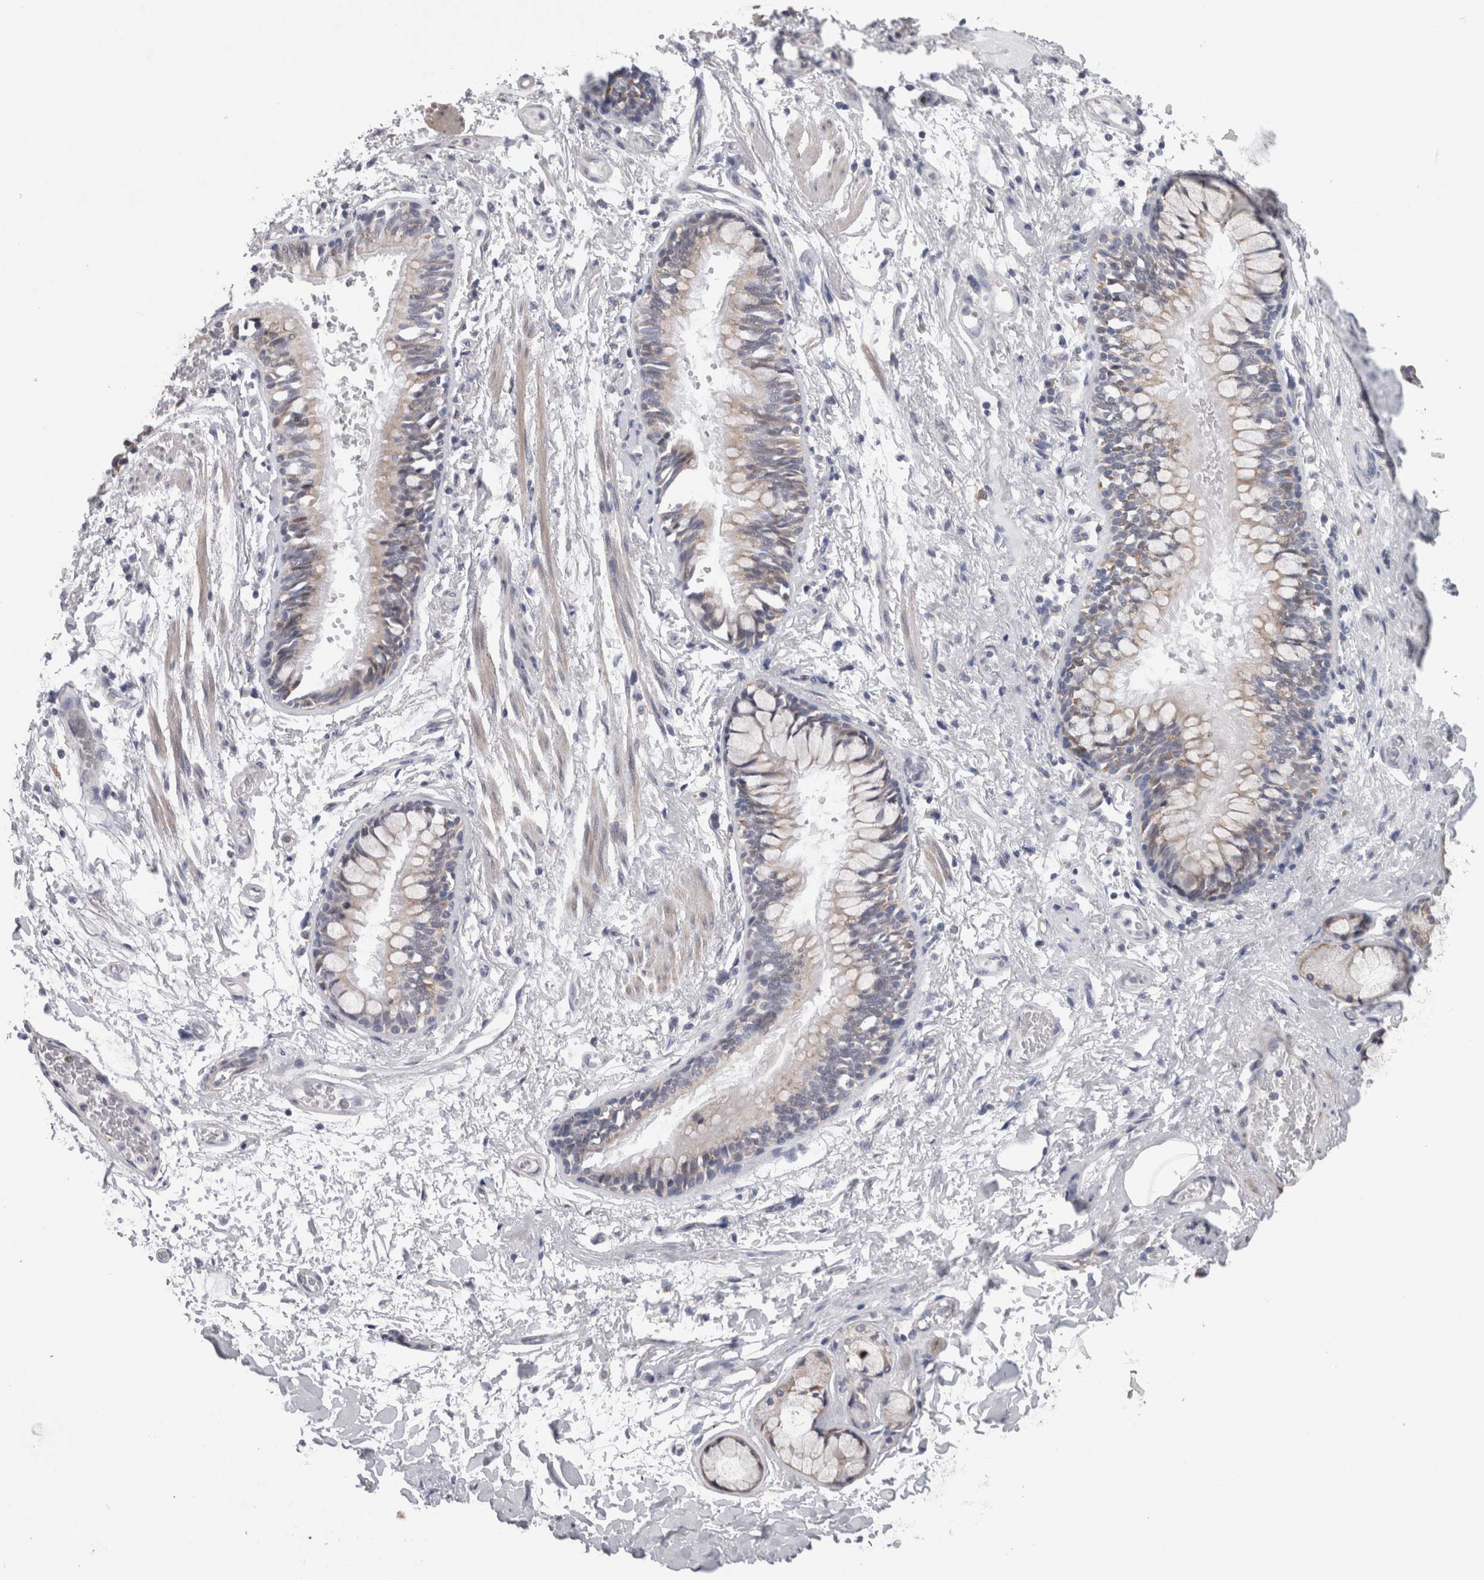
{"staining": {"intensity": "negative", "quantity": "none", "location": "none"}, "tissue": "adipose tissue", "cell_type": "Adipocytes", "image_type": "normal", "snomed": [{"axis": "morphology", "description": "Normal tissue, NOS"}, {"axis": "topography", "description": "Cartilage tissue"}, {"axis": "topography", "description": "Bronchus"}], "caption": "High power microscopy micrograph of an immunohistochemistry (IHC) histopathology image of benign adipose tissue, revealing no significant expression in adipocytes. (Stains: DAB (3,3'-diaminobenzidine) IHC with hematoxylin counter stain, Microscopy: brightfield microscopy at high magnification).", "gene": "GDAP1", "patient": {"sex": "female", "age": 73}}